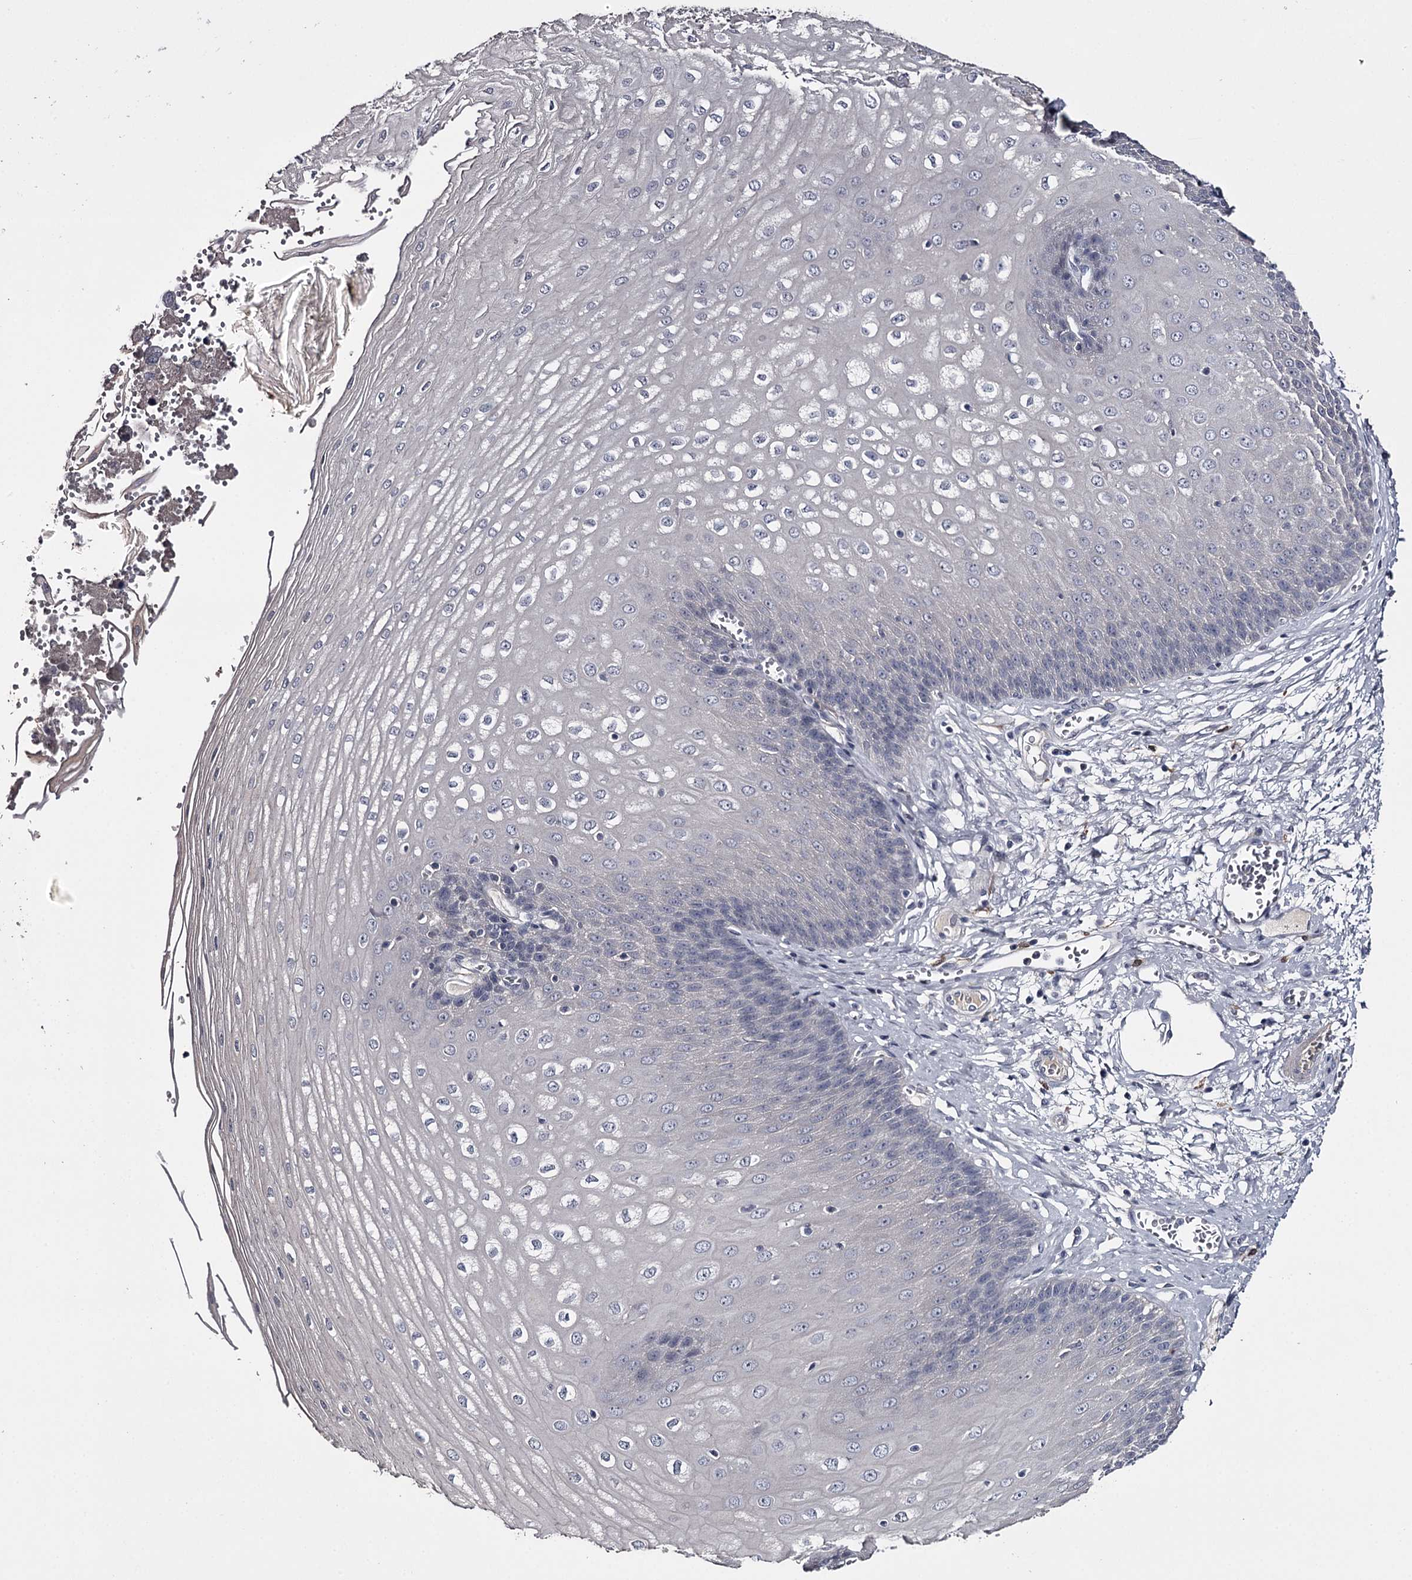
{"staining": {"intensity": "negative", "quantity": "none", "location": "none"}, "tissue": "esophagus", "cell_type": "Squamous epithelial cells", "image_type": "normal", "snomed": [{"axis": "morphology", "description": "Normal tissue, NOS"}, {"axis": "topography", "description": "Esophagus"}], "caption": "Squamous epithelial cells show no significant expression in benign esophagus. (Brightfield microscopy of DAB IHC at high magnification).", "gene": "FDXACB1", "patient": {"sex": "male", "age": 60}}